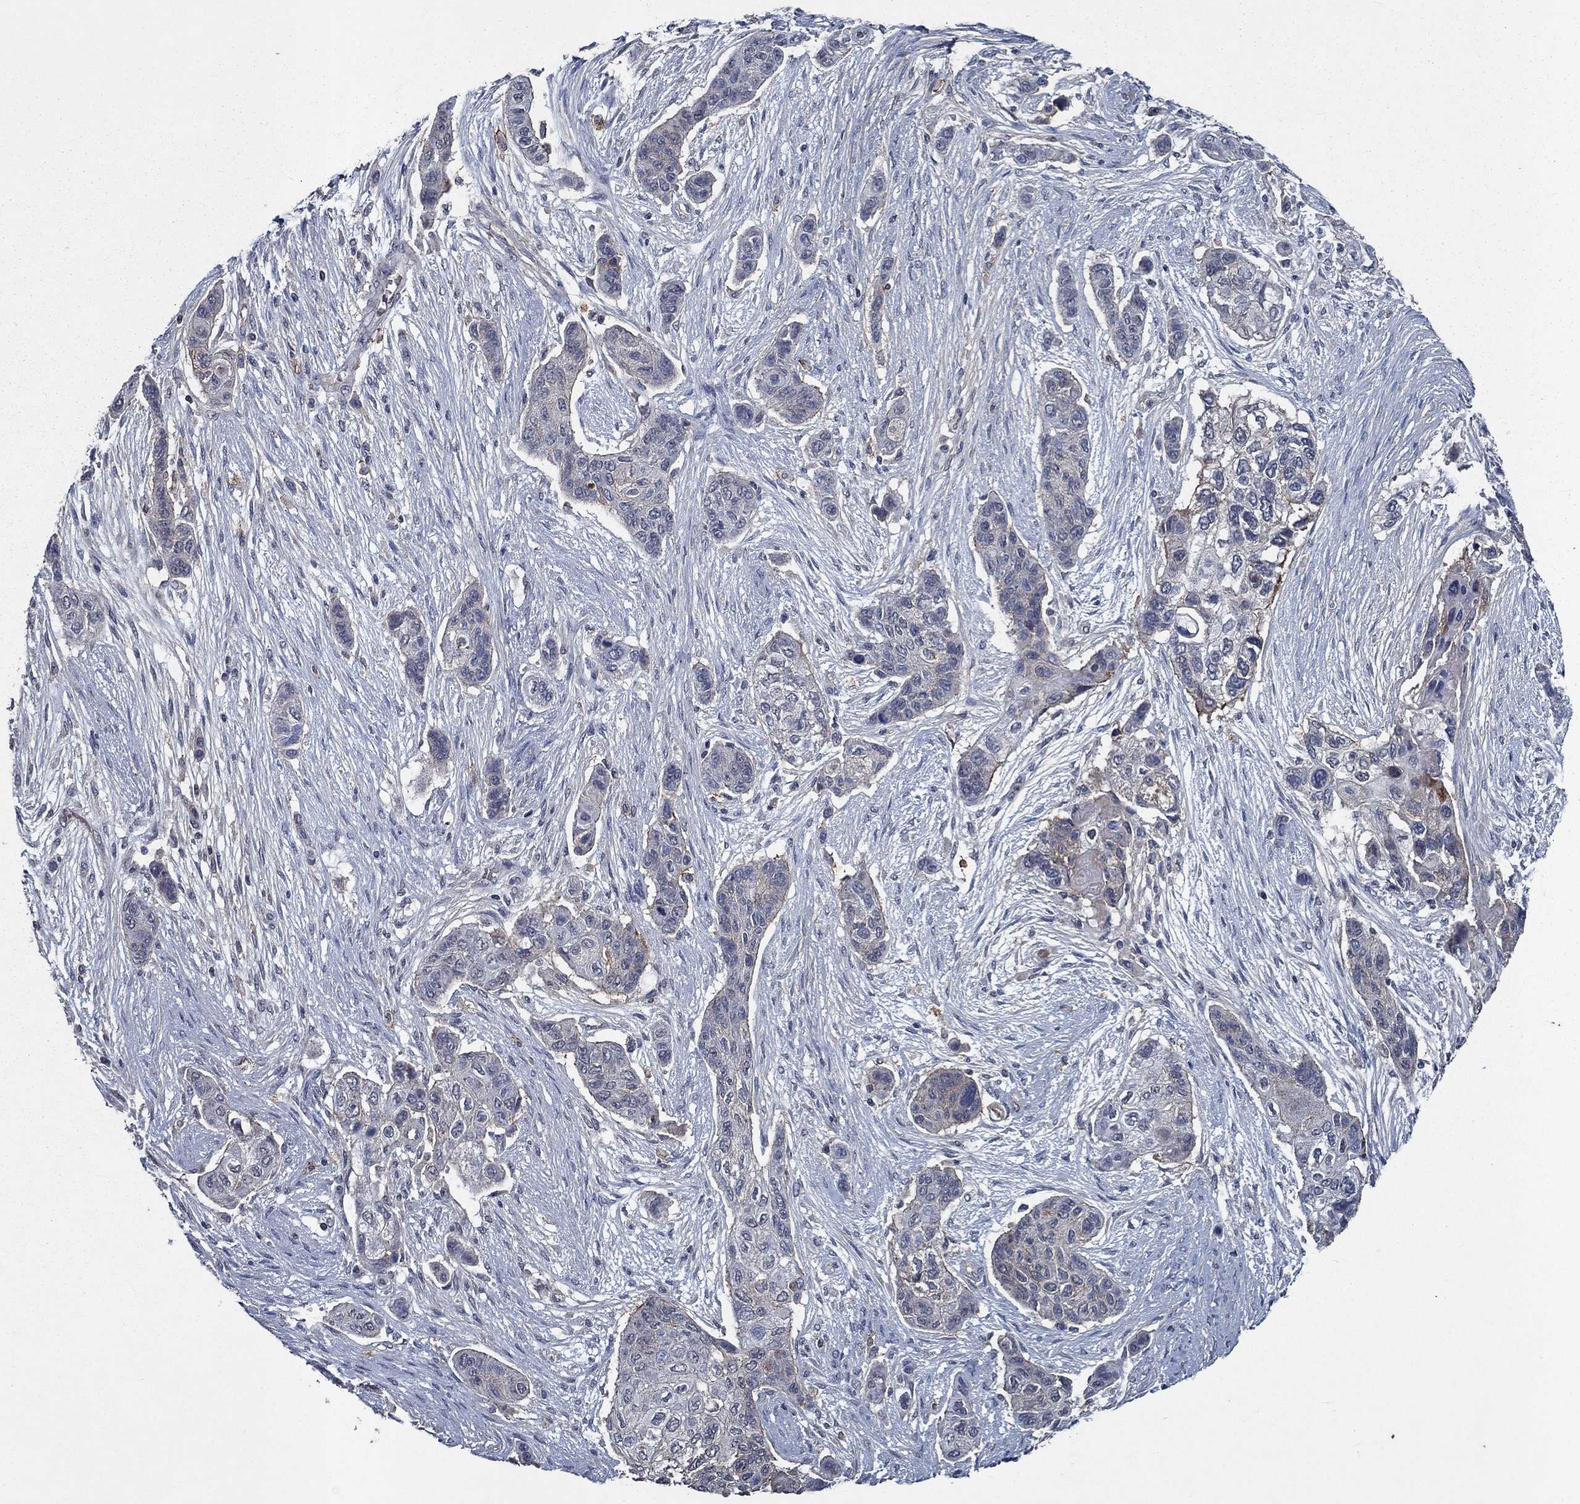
{"staining": {"intensity": "weak", "quantity": "<25%", "location": "cytoplasmic/membranous"}, "tissue": "lung cancer", "cell_type": "Tumor cells", "image_type": "cancer", "snomed": [{"axis": "morphology", "description": "Squamous cell carcinoma, NOS"}, {"axis": "topography", "description": "Lung"}], "caption": "There is no significant expression in tumor cells of lung cancer.", "gene": "SLC44A1", "patient": {"sex": "male", "age": 69}}